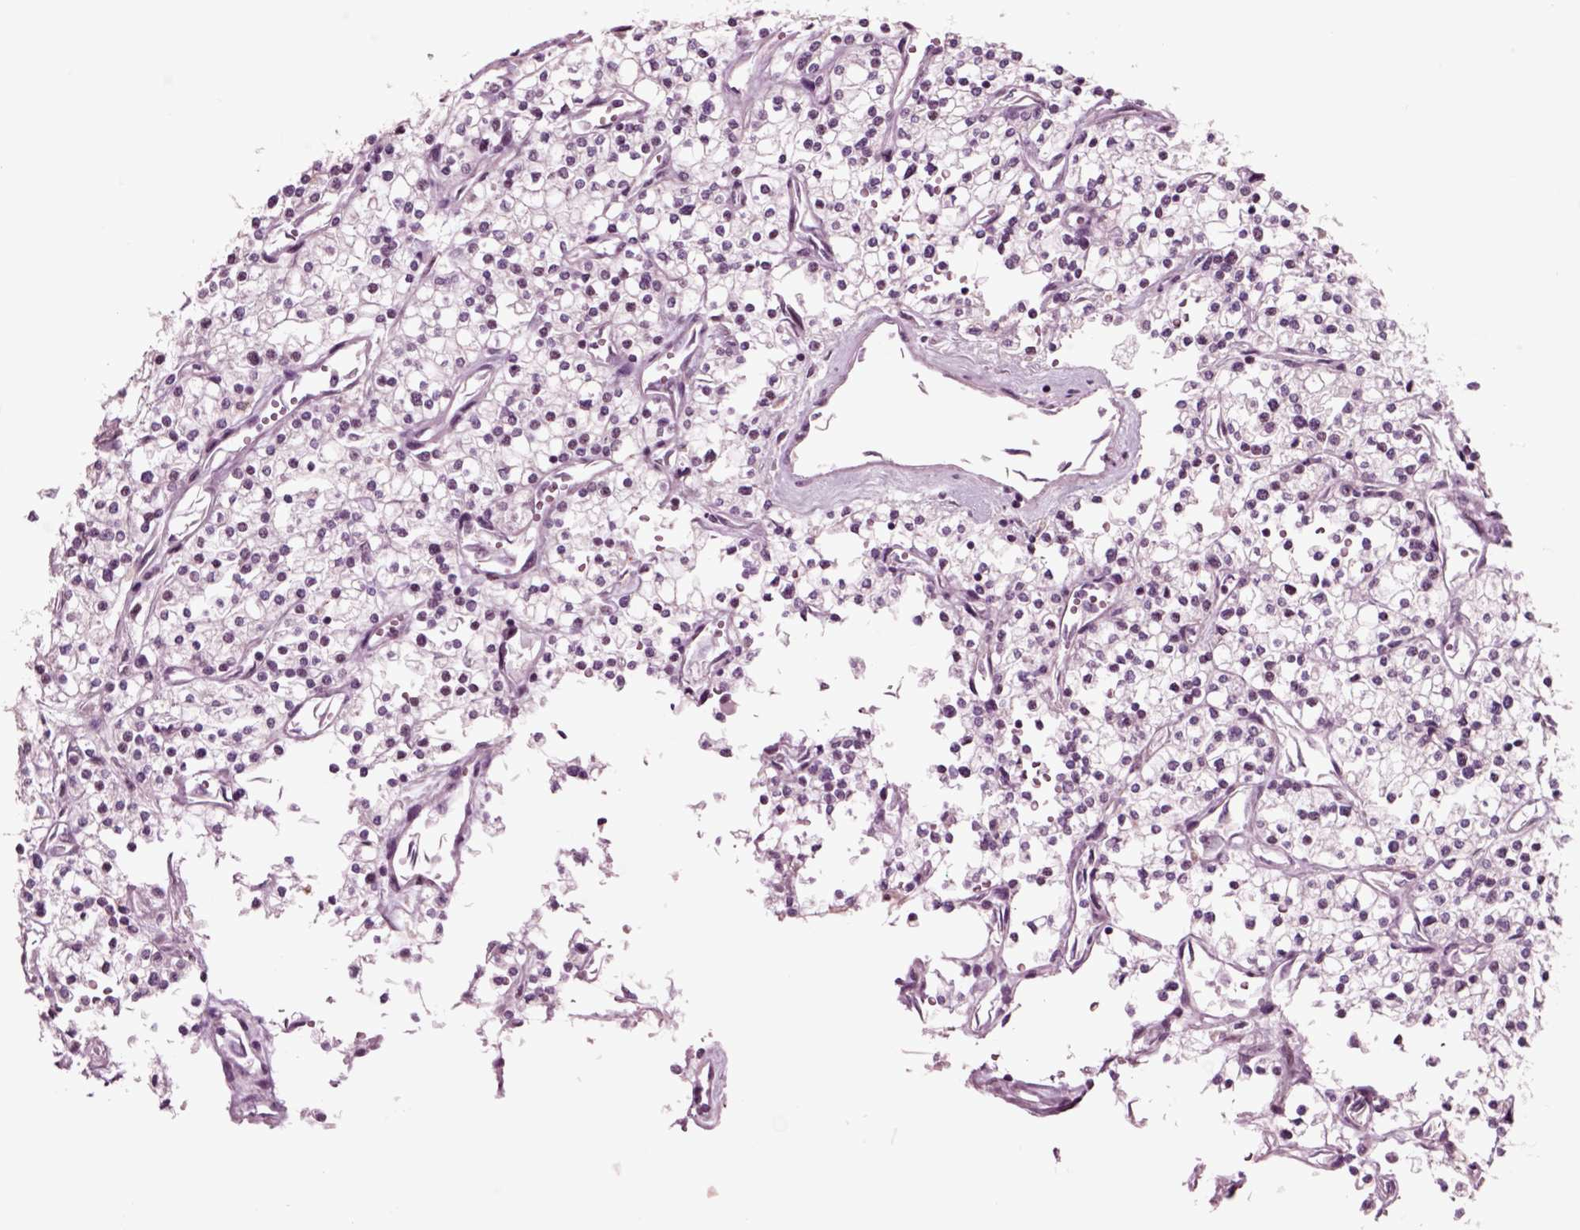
{"staining": {"intensity": "negative", "quantity": "none", "location": "none"}, "tissue": "renal cancer", "cell_type": "Tumor cells", "image_type": "cancer", "snomed": [{"axis": "morphology", "description": "Adenocarcinoma, NOS"}, {"axis": "topography", "description": "Kidney"}], "caption": "Tumor cells are negative for protein expression in human renal cancer (adenocarcinoma).", "gene": "CHGB", "patient": {"sex": "male", "age": 80}}